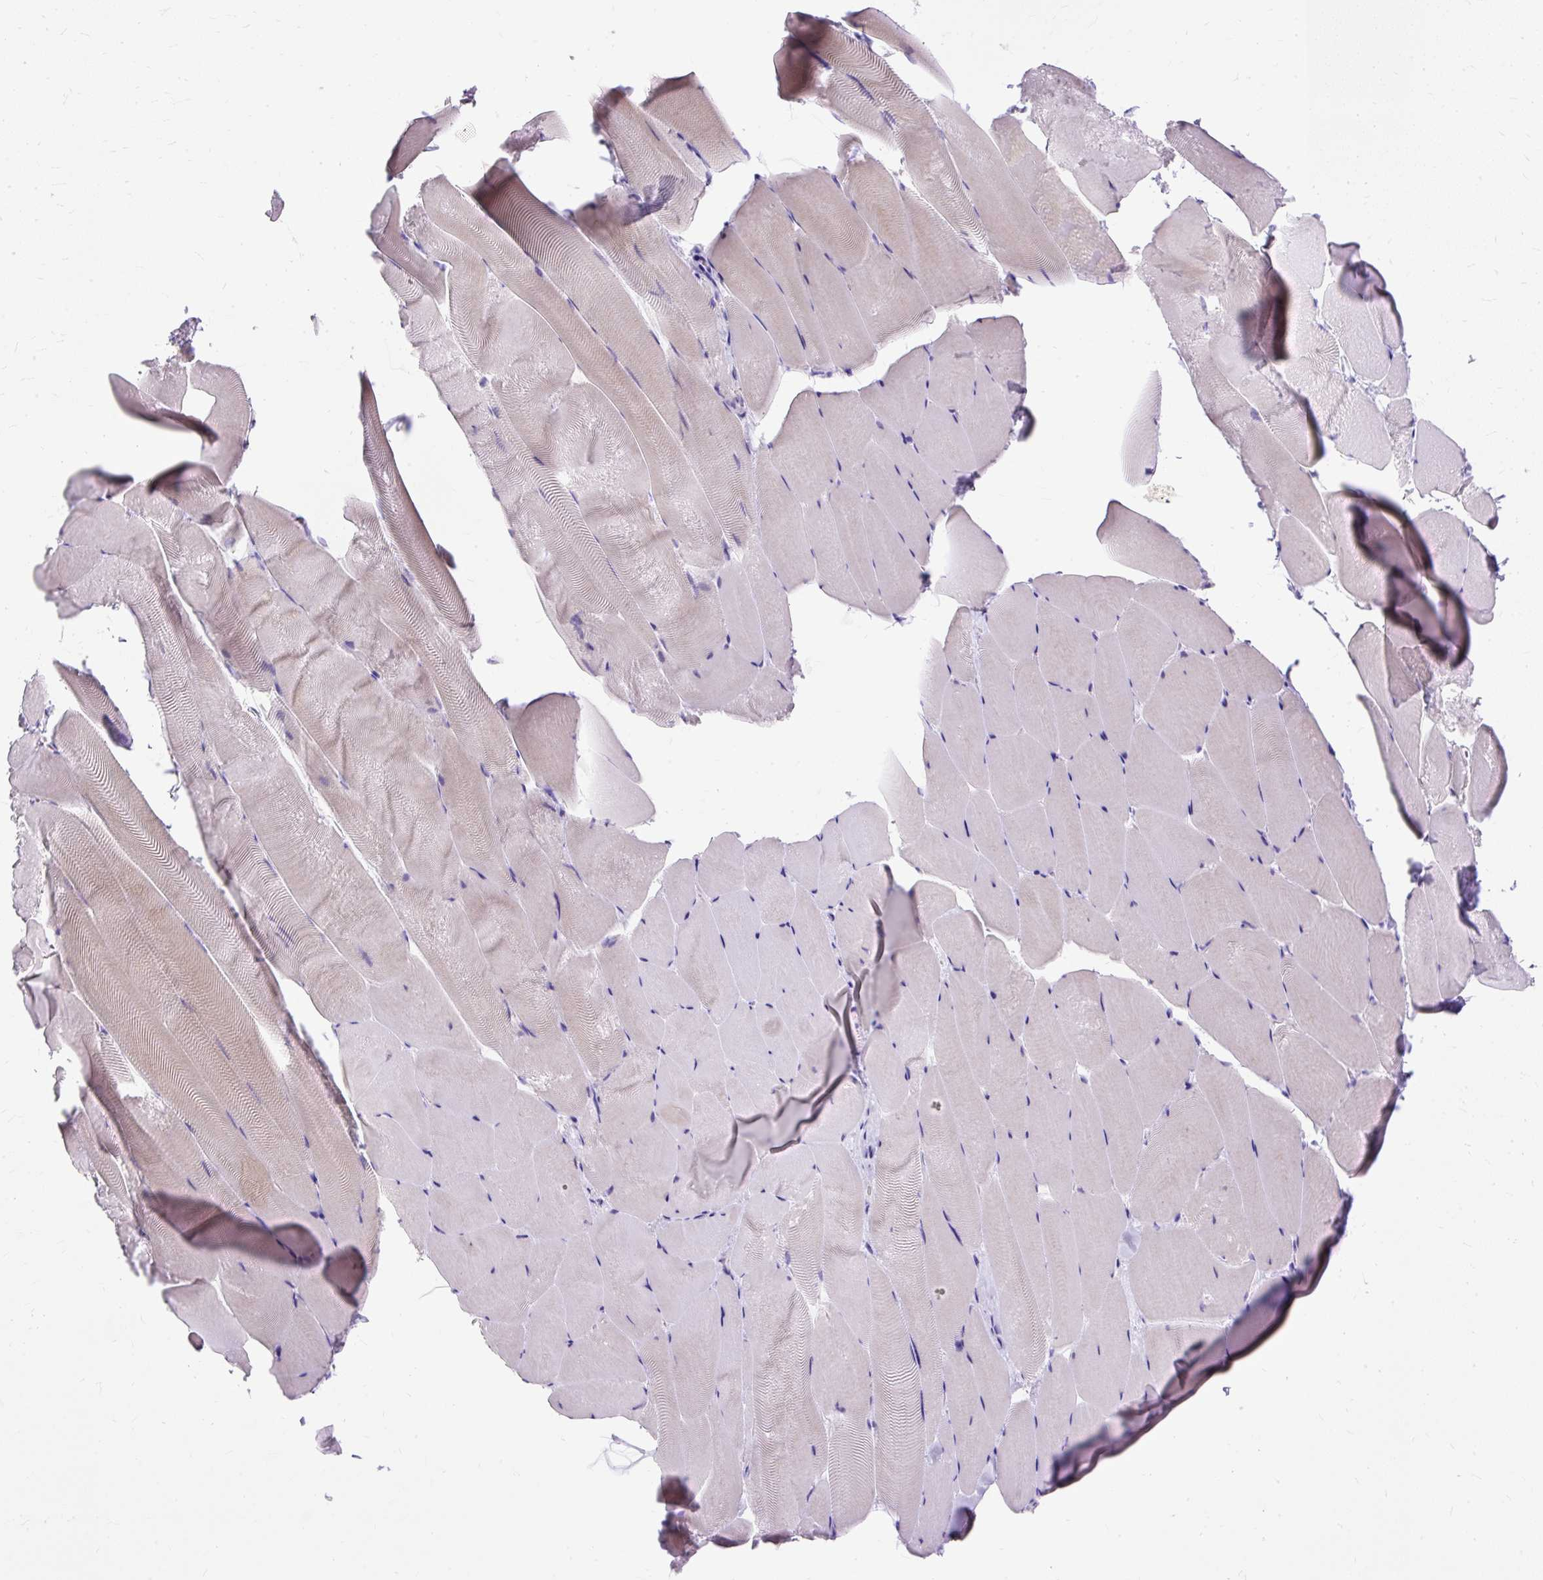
{"staining": {"intensity": "weak", "quantity": "<25%", "location": "cytoplasmic/membranous"}, "tissue": "skeletal muscle", "cell_type": "Myocytes", "image_type": "normal", "snomed": [{"axis": "morphology", "description": "Normal tissue, NOS"}, {"axis": "topography", "description": "Skeletal muscle"}], "caption": "This is an immunohistochemistry (IHC) photomicrograph of unremarkable skeletal muscle. There is no positivity in myocytes.", "gene": "MYO6", "patient": {"sex": "female", "age": 64}}